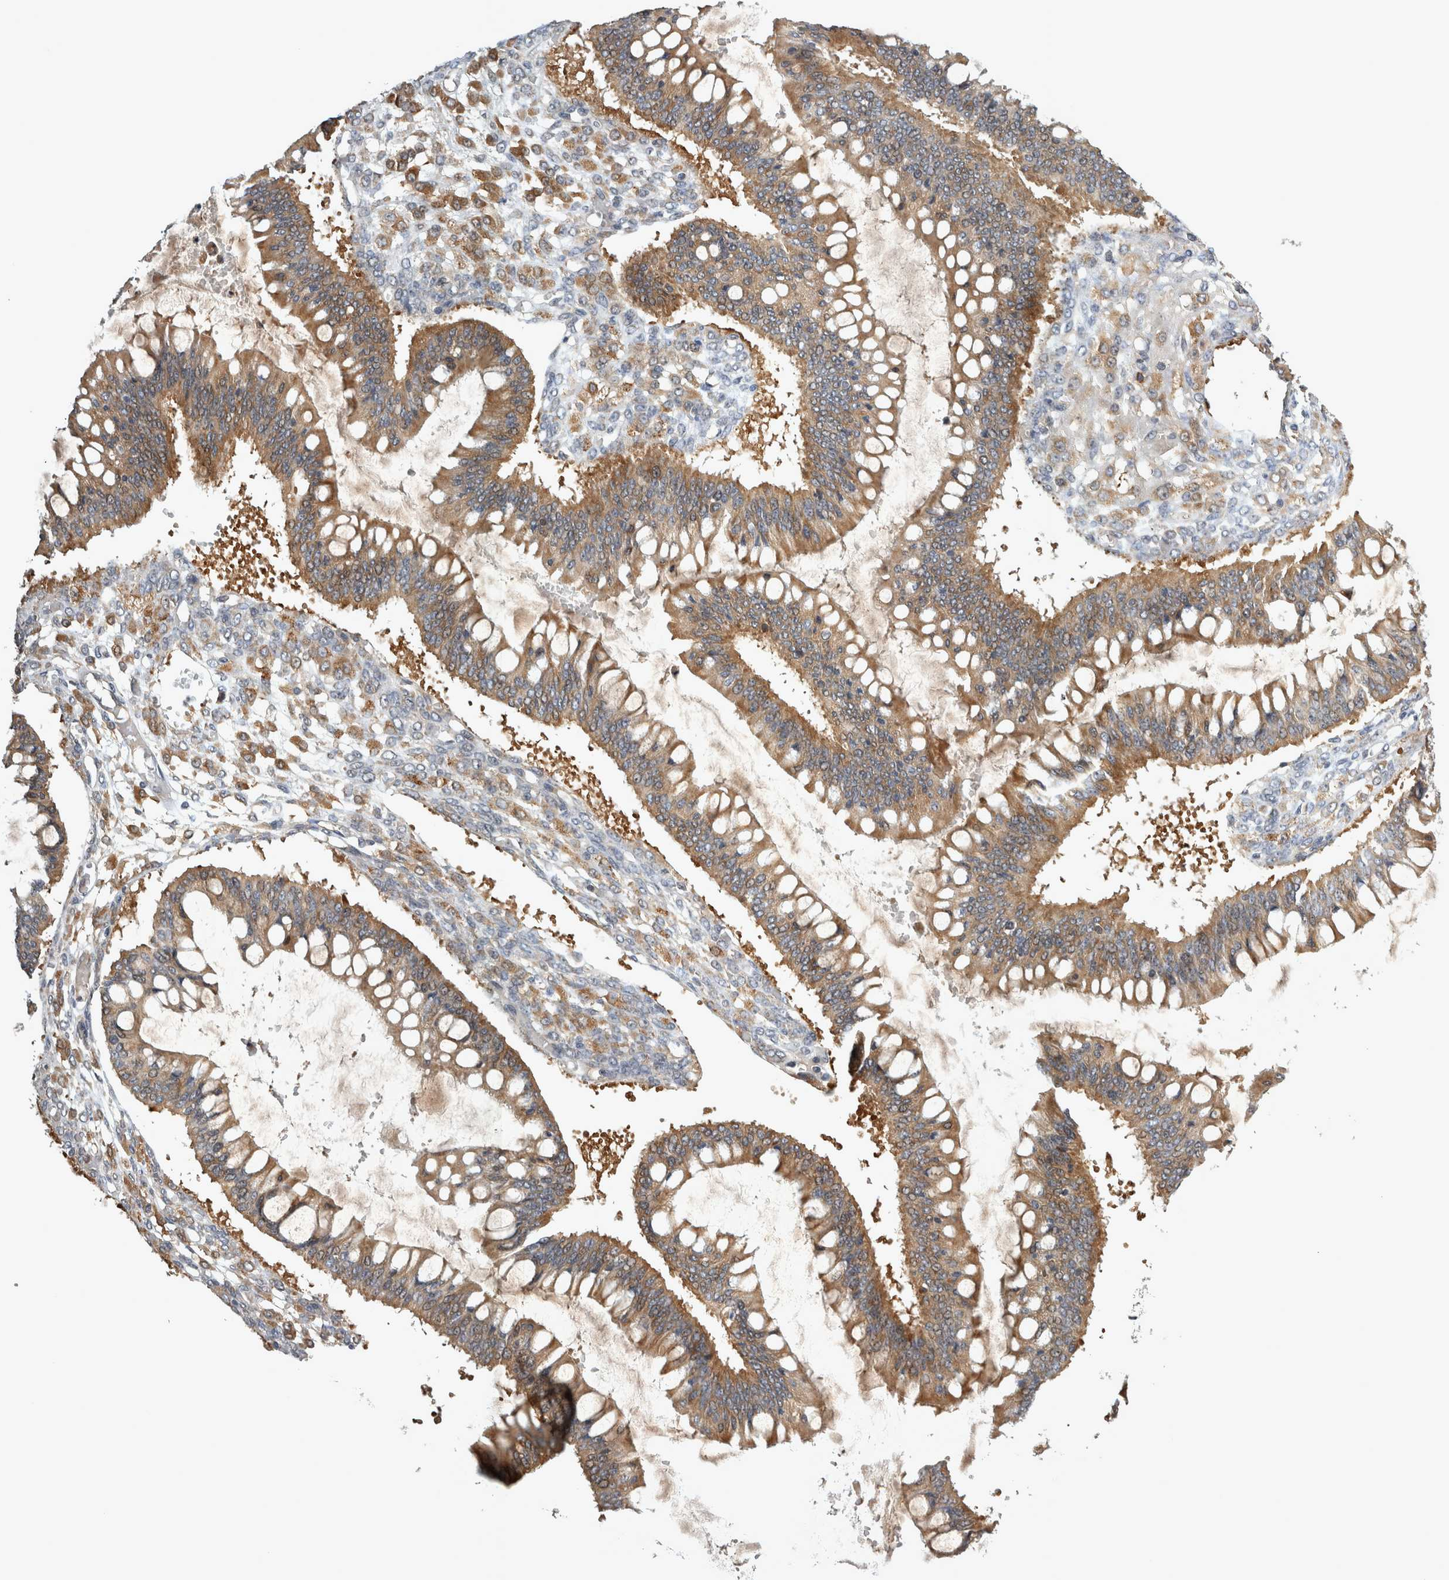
{"staining": {"intensity": "moderate", "quantity": "25%-75%", "location": "cytoplasmic/membranous"}, "tissue": "ovarian cancer", "cell_type": "Tumor cells", "image_type": "cancer", "snomed": [{"axis": "morphology", "description": "Cystadenocarcinoma, mucinous, NOS"}, {"axis": "topography", "description": "Ovary"}], "caption": "IHC of human ovarian cancer (mucinous cystadenocarcinoma) displays medium levels of moderate cytoplasmic/membranous expression in approximately 25%-75% of tumor cells. (DAB (3,3'-diaminobenzidine) IHC, brown staining for protein, blue staining for nuclei).", "gene": "TRMT61B", "patient": {"sex": "female", "age": 73}}